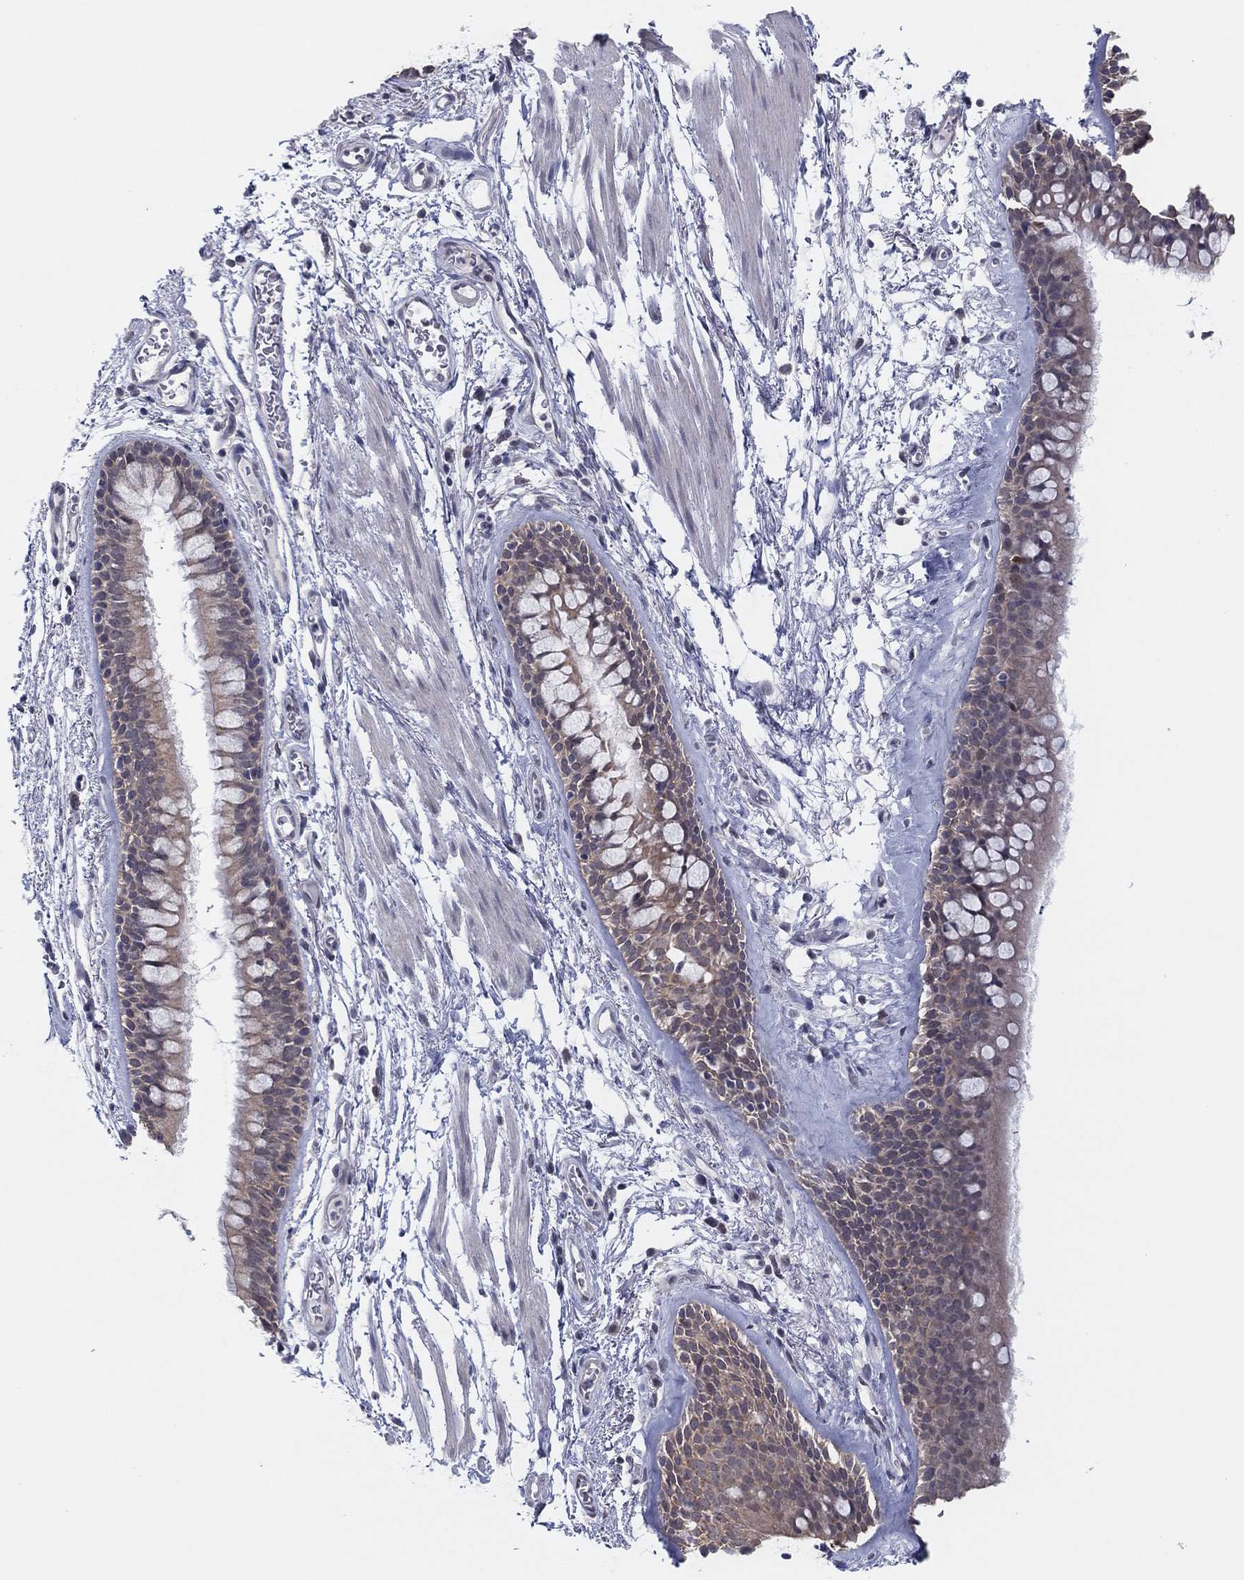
{"staining": {"intensity": "weak", "quantity": ">75%", "location": "cytoplasmic/membranous"}, "tissue": "bronchus", "cell_type": "Respiratory epithelial cells", "image_type": "normal", "snomed": [{"axis": "morphology", "description": "Normal tissue, NOS"}, {"axis": "topography", "description": "Bronchus"}, {"axis": "topography", "description": "Lung"}], "caption": "High-power microscopy captured an IHC histopathology image of normal bronchus, revealing weak cytoplasmic/membranous staining in about >75% of respiratory epithelial cells.", "gene": "SLC22A2", "patient": {"sex": "female", "age": 57}}